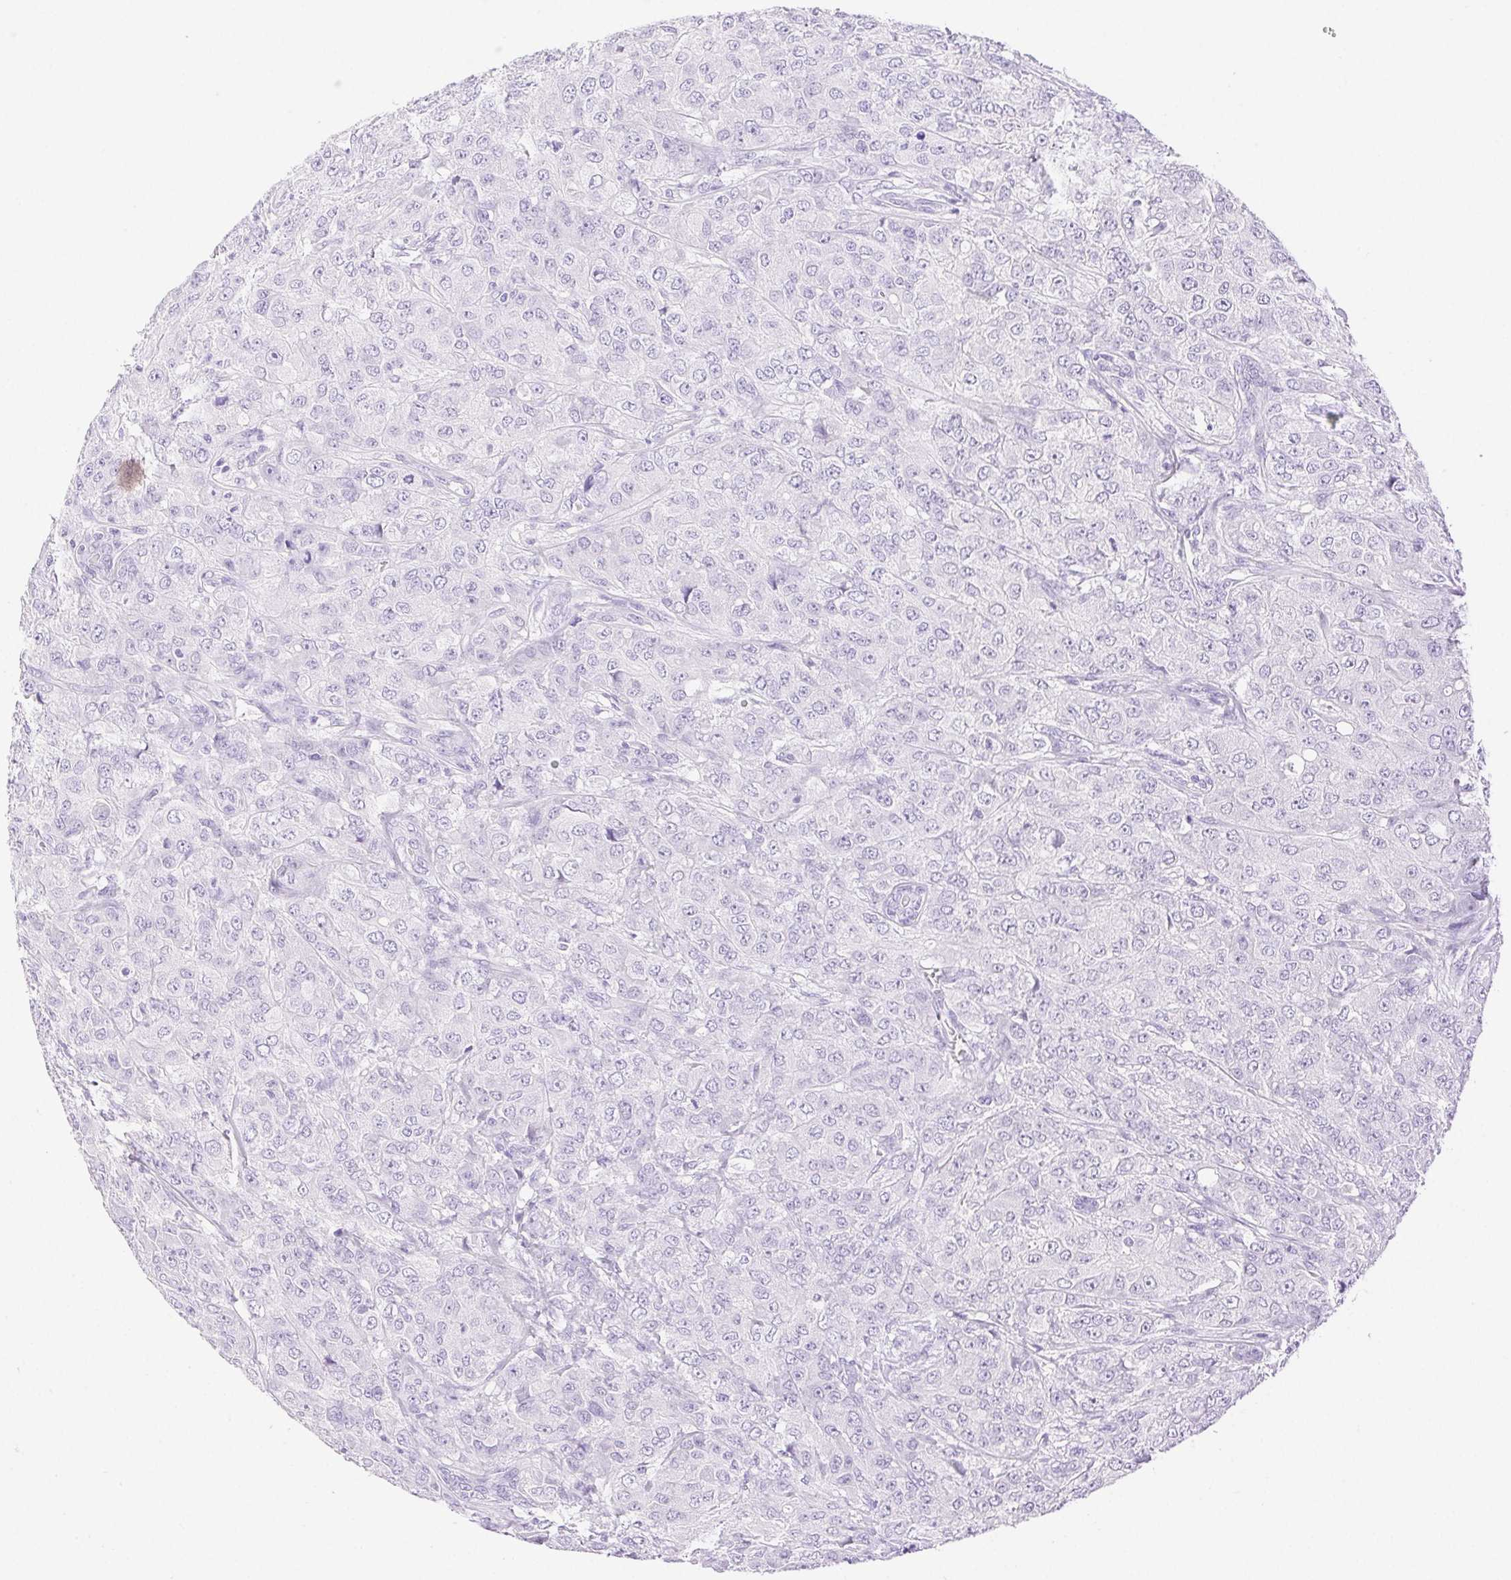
{"staining": {"intensity": "negative", "quantity": "none", "location": "none"}, "tissue": "breast cancer", "cell_type": "Tumor cells", "image_type": "cancer", "snomed": [{"axis": "morphology", "description": "Normal tissue, NOS"}, {"axis": "morphology", "description": "Duct carcinoma"}, {"axis": "topography", "description": "Breast"}], "caption": "DAB immunohistochemical staining of breast cancer (intraductal carcinoma) shows no significant staining in tumor cells.", "gene": "SPACA4", "patient": {"sex": "female", "age": 43}}